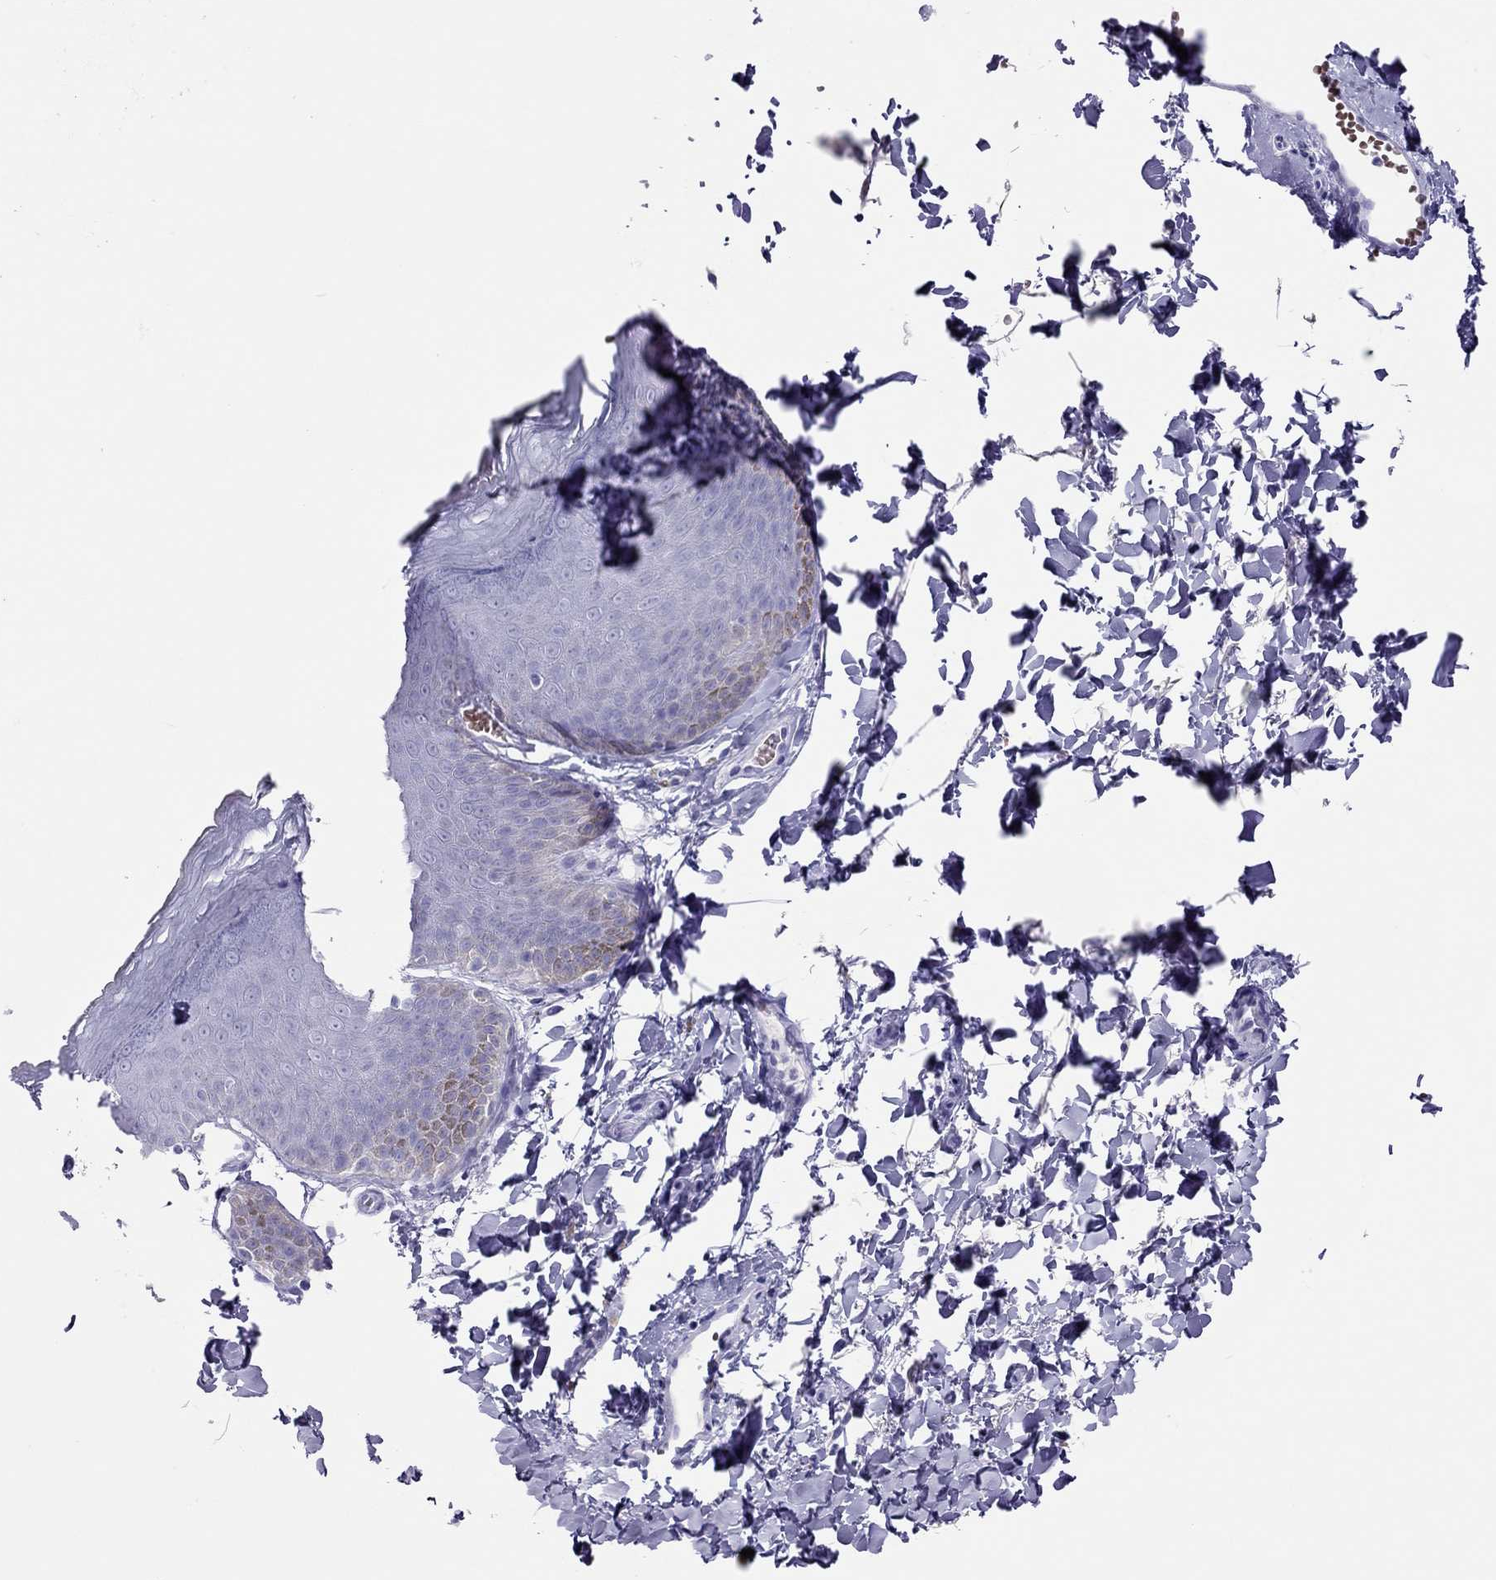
{"staining": {"intensity": "negative", "quantity": "none", "location": "none"}, "tissue": "skin", "cell_type": "Epidermal cells", "image_type": "normal", "snomed": [{"axis": "morphology", "description": "Normal tissue, NOS"}, {"axis": "topography", "description": "Anal"}], "caption": "High power microscopy photomicrograph of an immunohistochemistry image of unremarkable skin, revealing no significant positivity in epidermal cells.", "gene": "TSHB", "patient": {"sex": "male", "age": 53}}